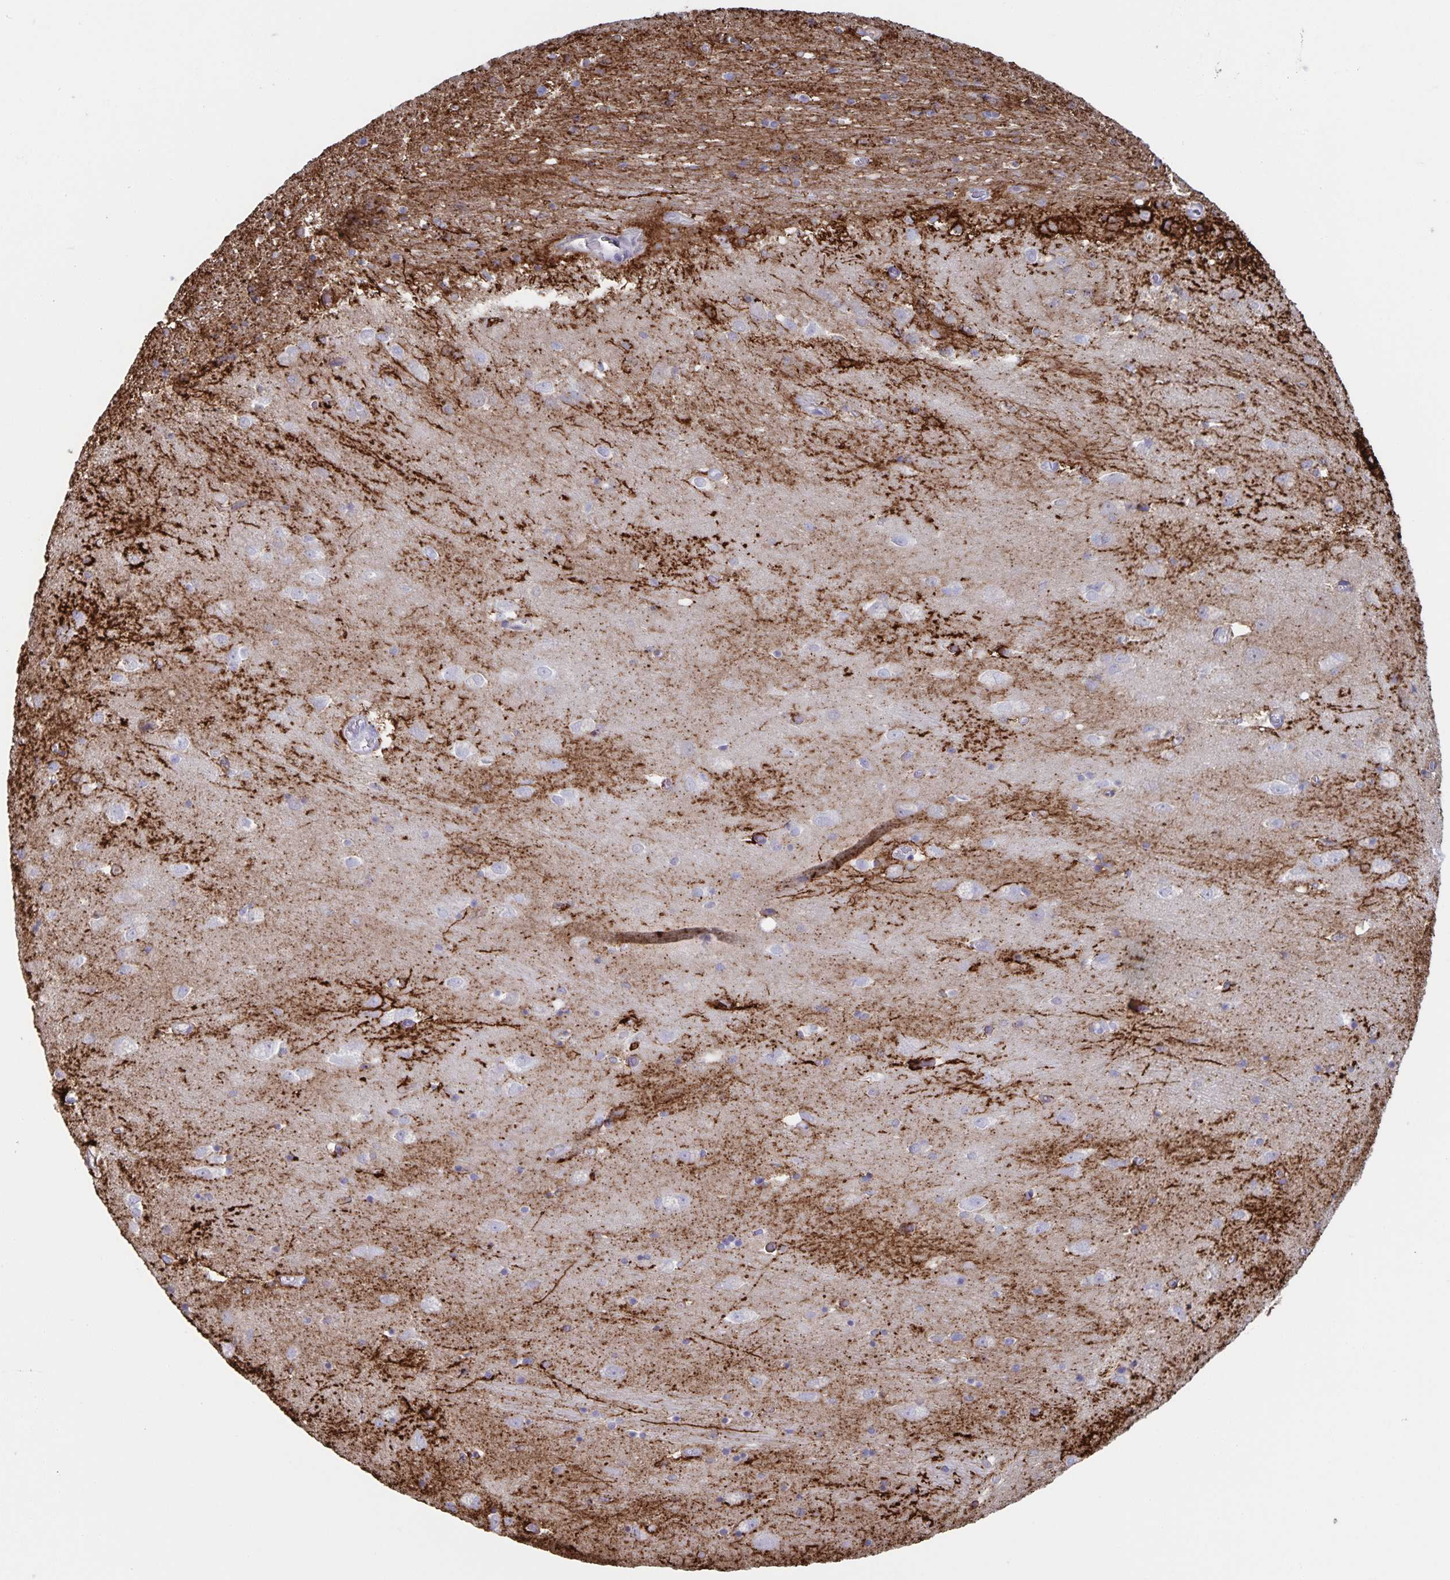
{"staining": {"intensity": "strong", "quantity": "<25%", "location": "cytoplasmic/membranous"}, "tissue": "caudate", "cell_type": "Glial cells", "image_type": "normal", "snomed": [{"axis": "morphology", "description": "Normal tissue, NOS"}, {"axis": "topography", "description": "Lateral ventricle wall"}, {"axis": "topography", "description": "Hippocampus"}], "caption": "A medium amount of strong cytoplasmic/membranous staining is identified in approximately <25% of glial cells in normal caudate. (Stains: DAB (3,3'-diaminobenzidine) in brown, nuclei in blue, Microscopy: brightfield microscopy at high magnification).", "gene": "AQP4", "patient": {"sex": "female", "age": 63}}